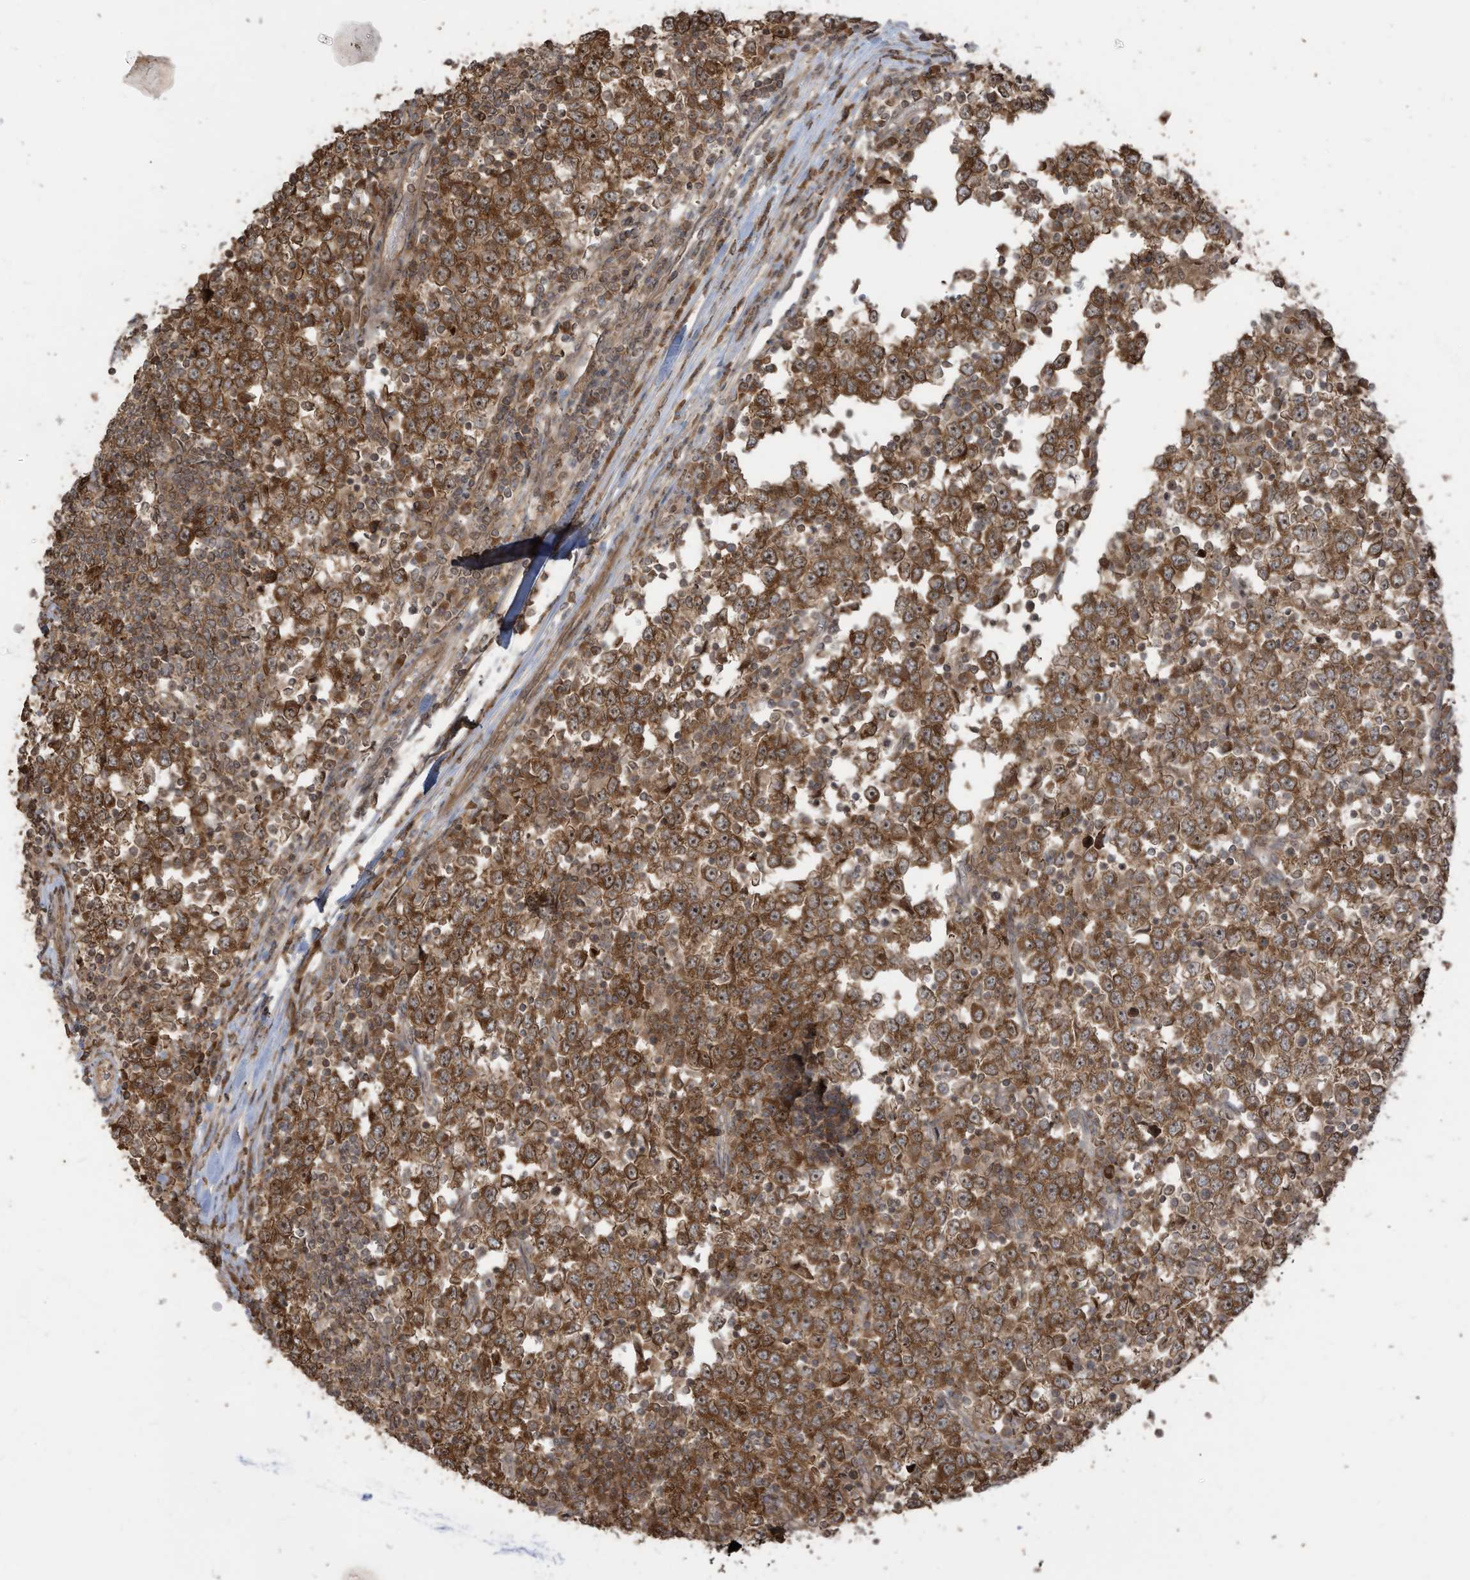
{"staining": {"intensity": "moderate", "quantity": ">75%", "location": "cytoplasmic/membranous,nuclear"}, "tissue": "testis cancer", "cell_type": "Tumor cells", "image_type": "cancer", "snomed": [{"axis": "morphology", "description": "Seminoma, NOS"}, {"axis": "topography", "description": "Testis"}], "caption": "This is an image of IHC staining of testis seminoma, which shows moderate staining in the cytoplasmic/membranous and nuclear of tumor cells.", "gene": "CARF", "patient": {"sex": "male", "age": 65}}